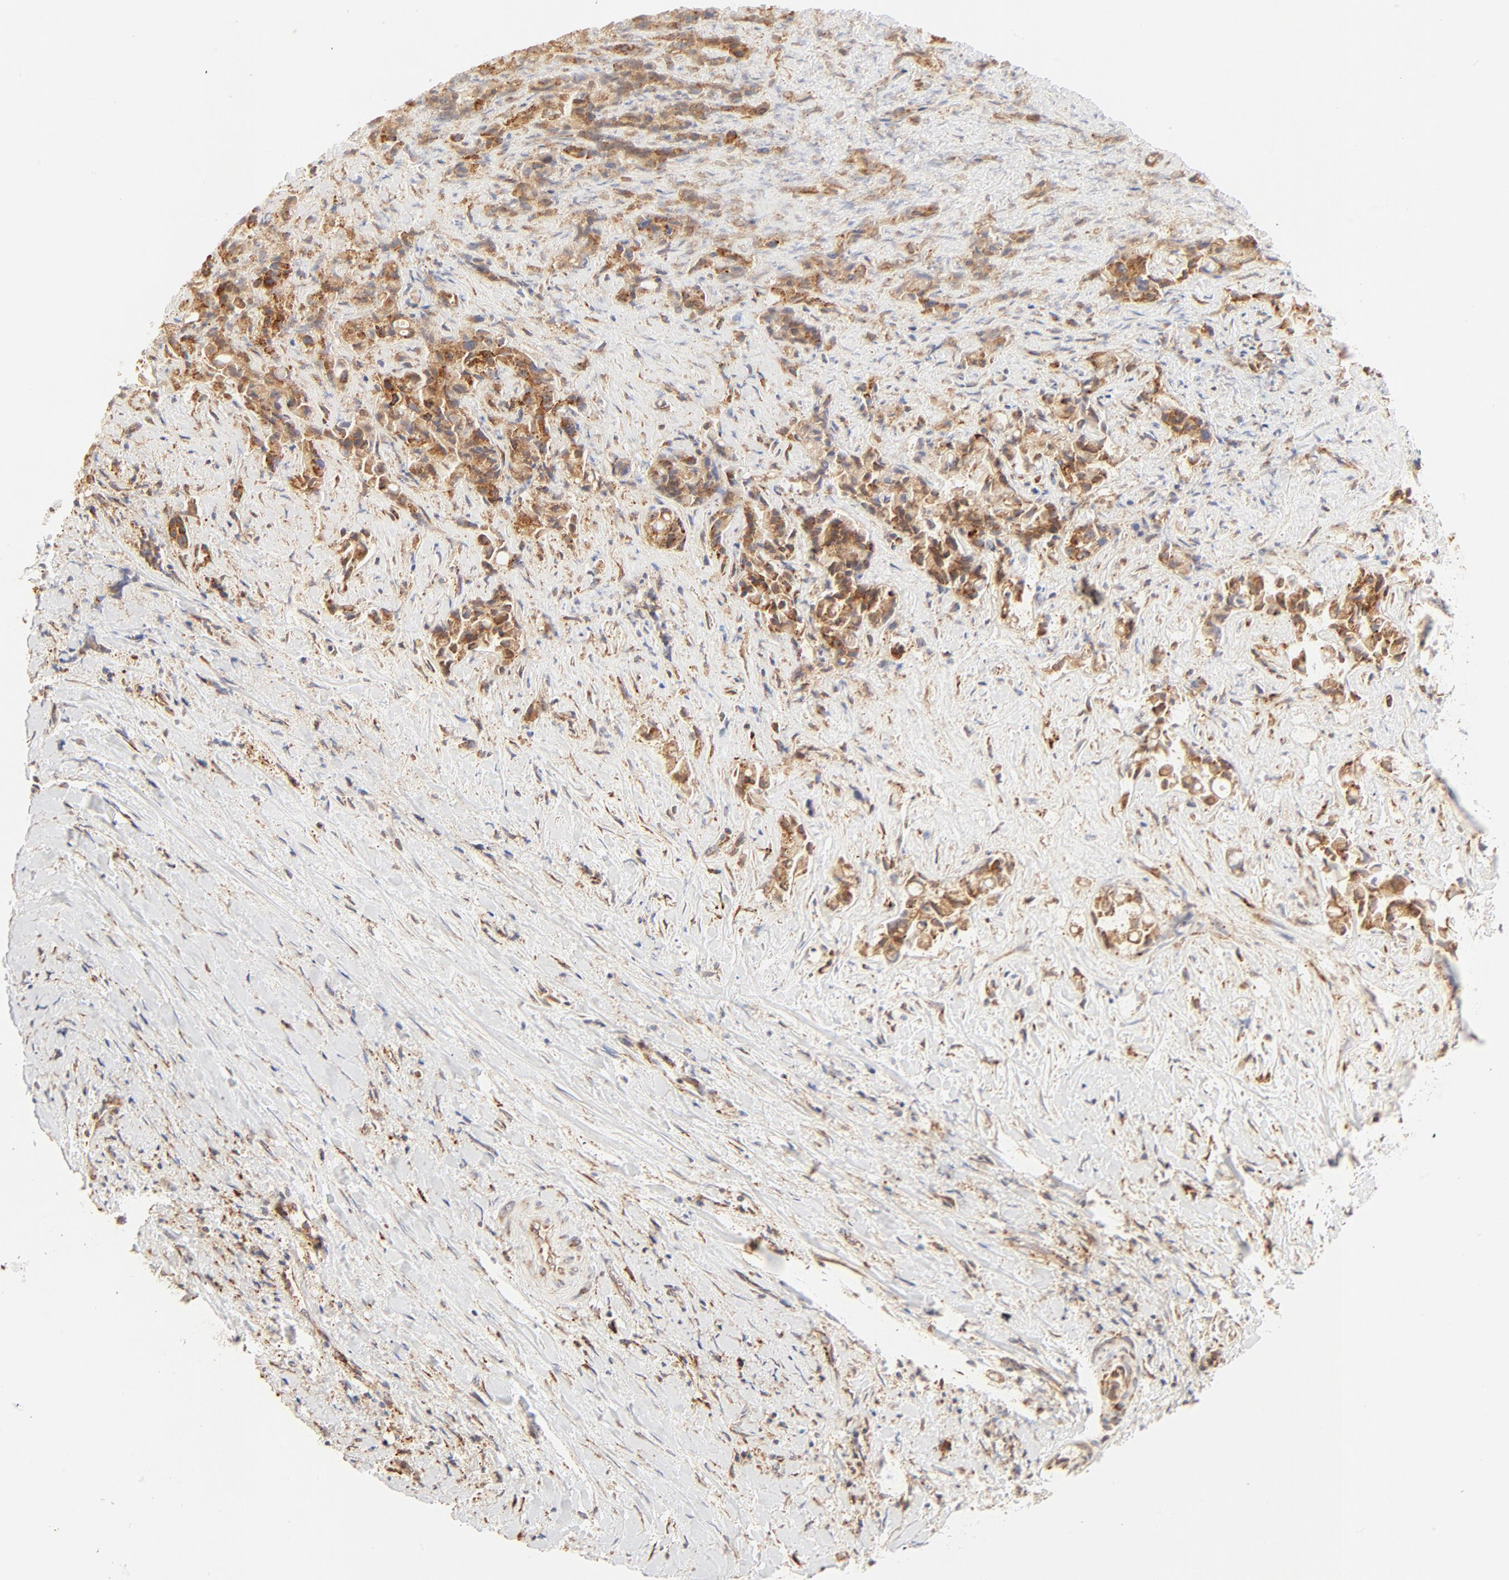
{"staining": {"intensity": "strong", "quantity": ">75%", "location": "cytoplasmic/membranous"}, "tissue": "liver cancer", "cell_type": "Tumor cells", "image_type": "cancer", "snomed": [{"axis": "morphology", "description": "Cholangiocarcinoma"}, {"axis": "topography", "description": "Liver"}], "caption": "High-power microscopy captured an immunohistochemistry photomicrograph of liver cancer (cholangiocarcinoma), revealing strong cytoplasmic/membranous expression in about >75% of tumor cells.", "gene": "PARP12", "patient": {"sex": "male", "age": 57}}